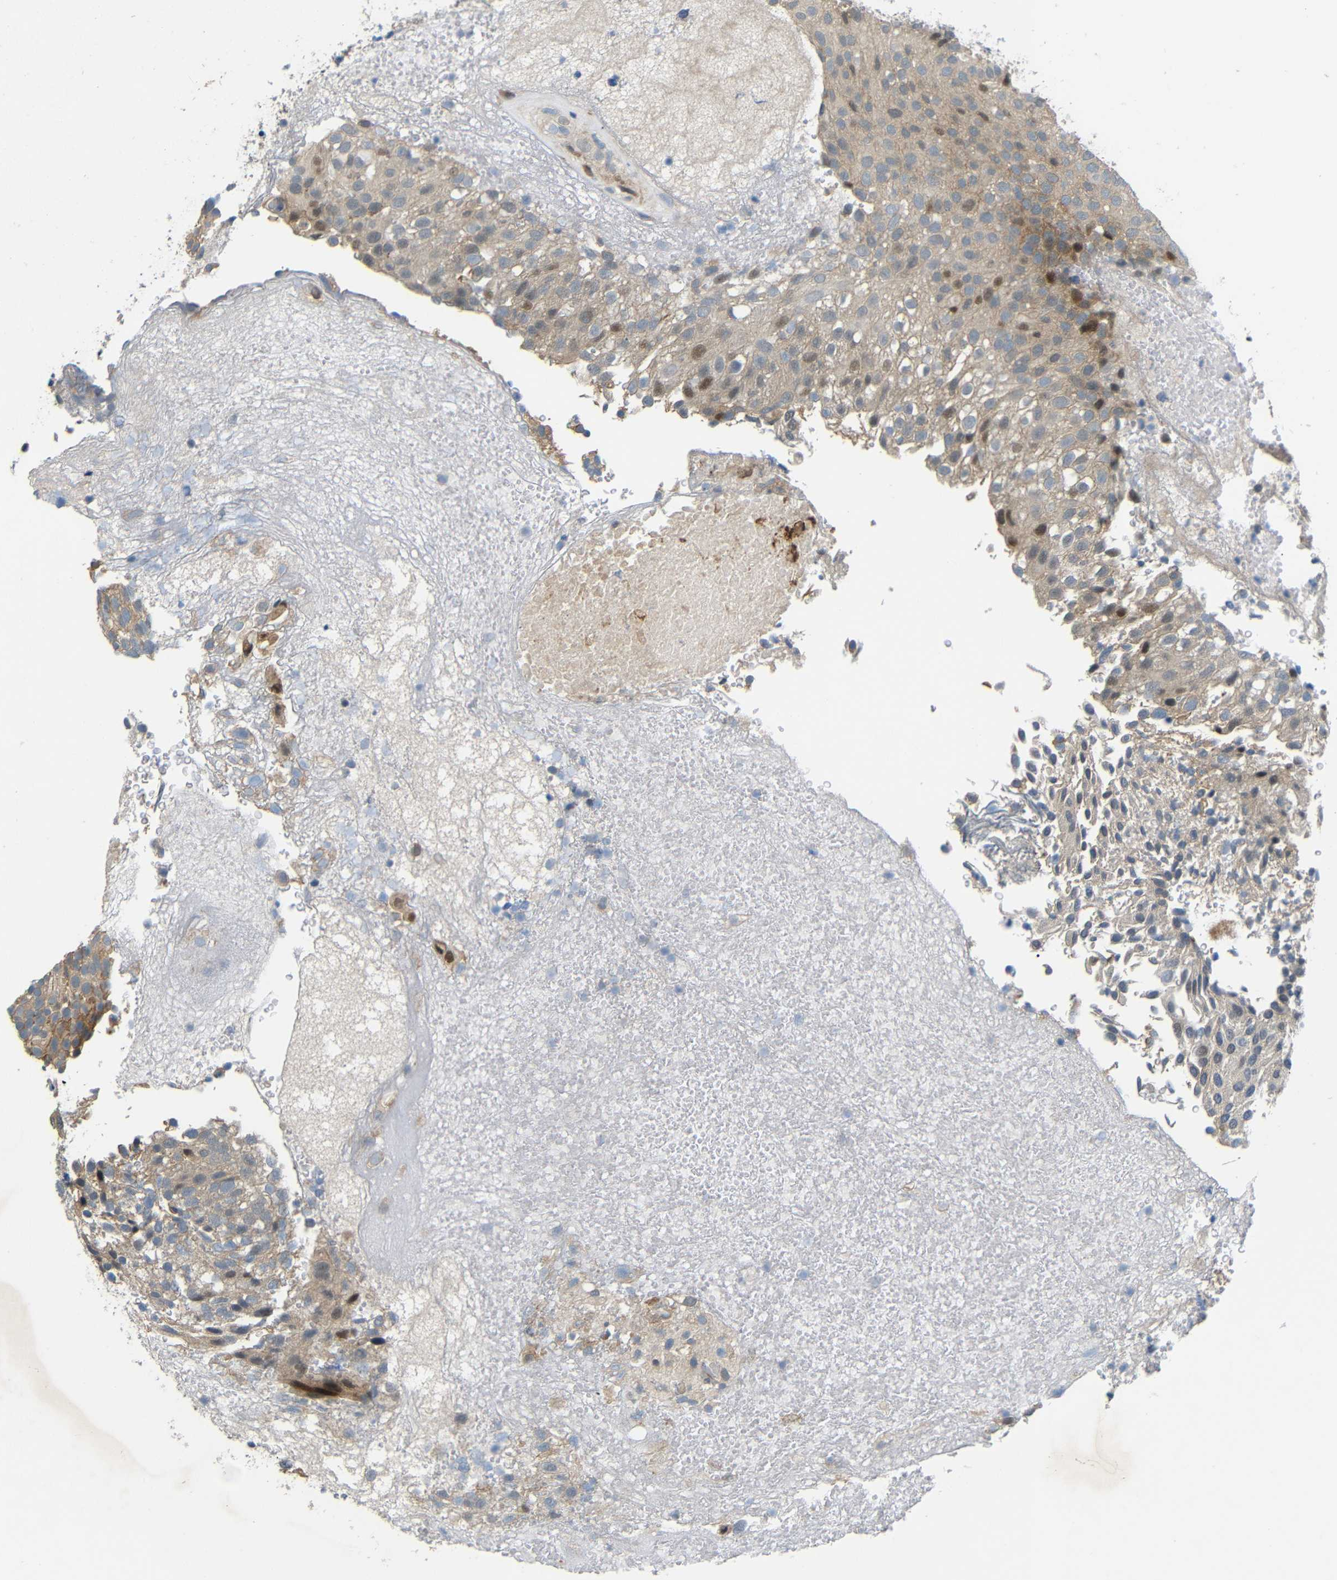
{"staining": {"intensity": "weak", "quantity": ">75%", "location": "cytoplasmic/membranous"}, "tissue": "urothelial cancer", "cell_type": "Tumor cells", "image_type": "cancer", "snomed": [{"axis": "morphology", "description": "Urothelial carcinoma, Low grade"}, {"axis": "topography", "description": "Urinary bladder"}], "caption": "This photomicrograph reveals immunohistochemistry (IHC) staining of human low-grade urothelial carcinoma, with low weak cytoplasmic/membranous staining in approximately >75% of tumor cells.", "gene": "SYDE1", "patient": {"sex": "male", "age": 78}}